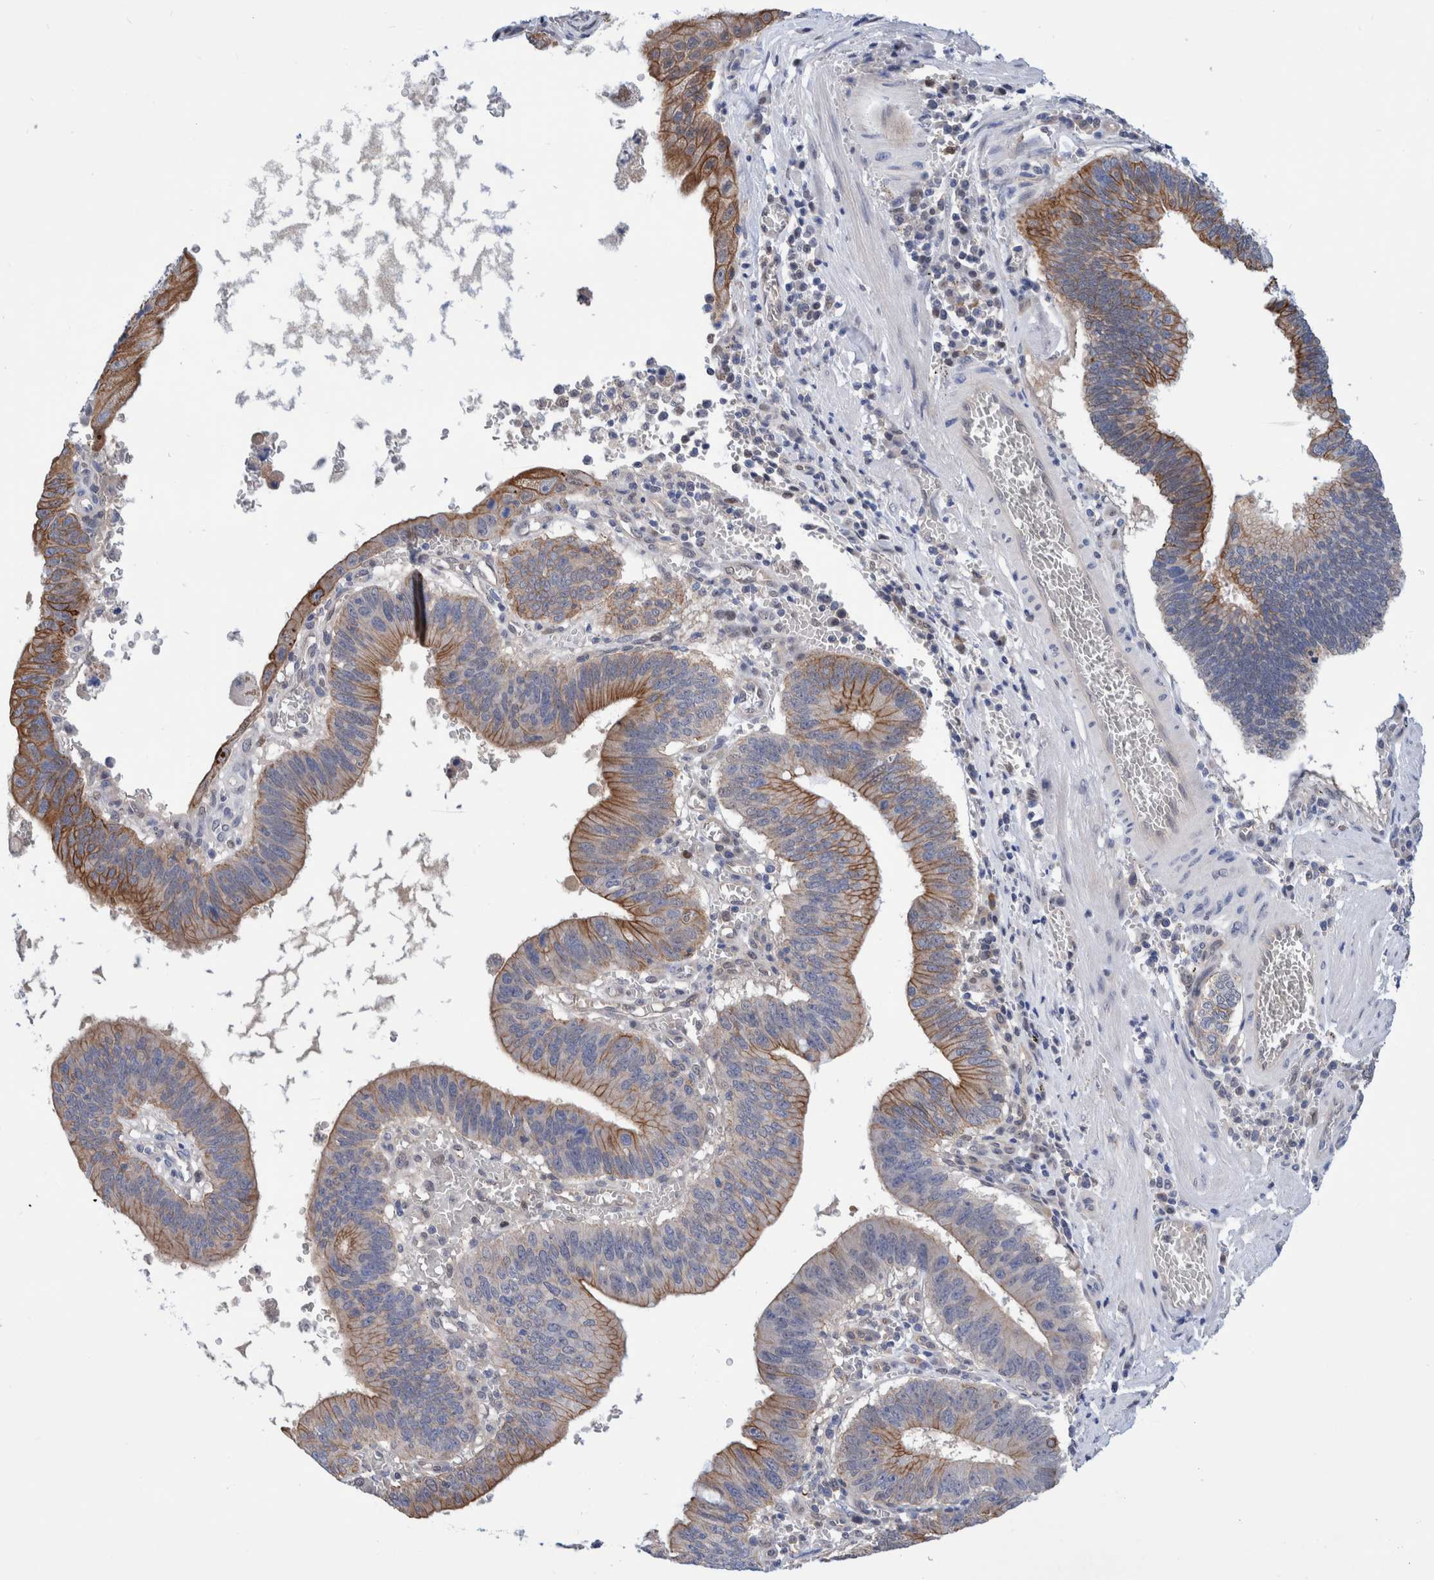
{"staining": {"intensity": "moderate", "quantity": ">75%", "location": "cytoplasmic/membranous"}, "tissue": "stomach cancer", "cell_type": "Tumor cells", "image_type": "cancer", "snomed": [{"axis": "morphology", "description": "Adenocarcinoma, NOS"}, {"axis": "topography", "description": "Stomach"}, {"axis": "topography", "description": "Gastric cardia"}], "caption": "Tumor cells show medium levels of moderate cytoplasmic/membranous expression in about >75% of cells in human stomach adenocarcinoma.", "gene": "PFAS", "patient": {"sex": "male", "age": 59}}